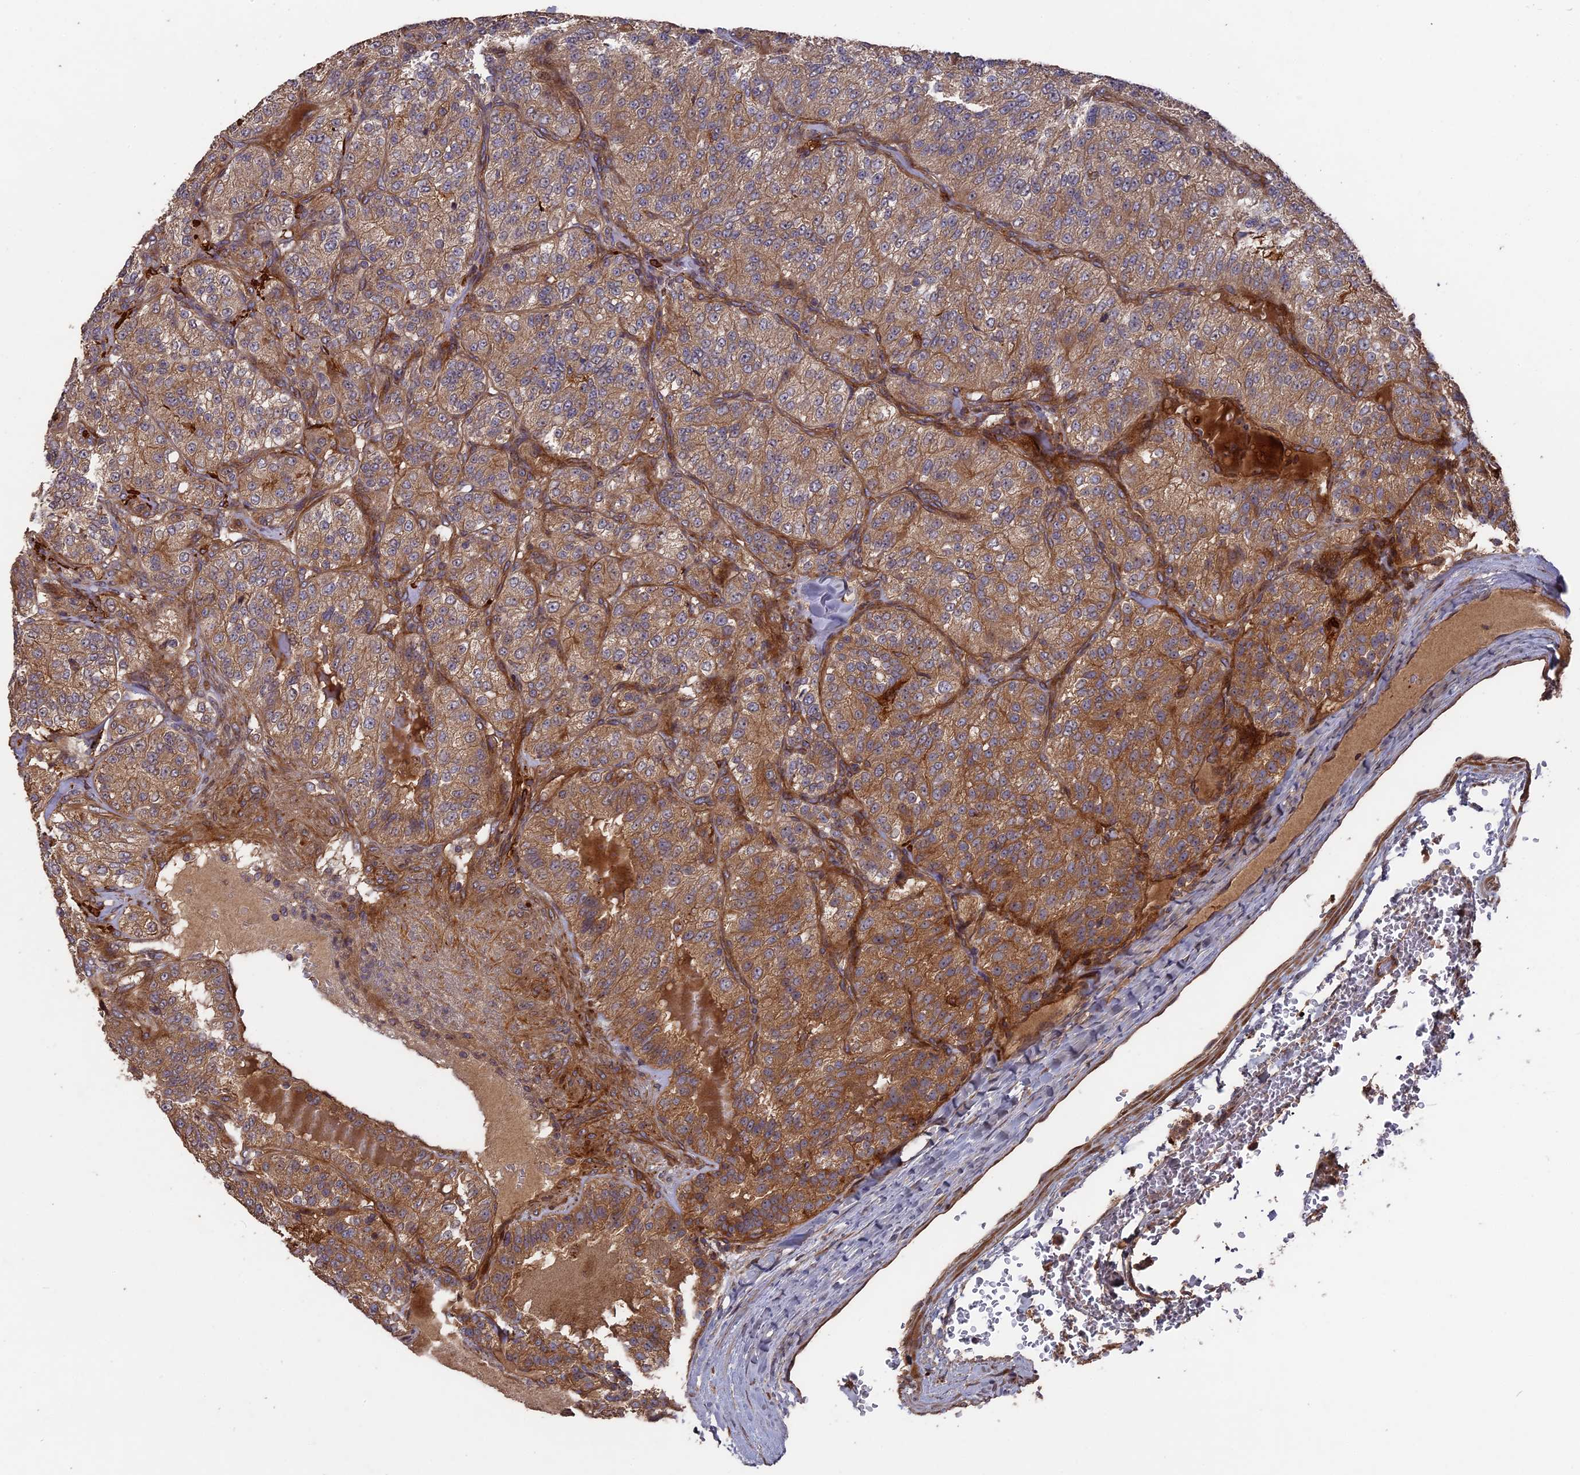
{"staining": {"intensity": "moderate", "quantity": ">75%", "location": "cytoplasmic/membranous"}, "tissue": "renal cancer", "cell_type": "Tumor cells", "image_type": "cancer", "snomed": [{"axis": "morphology", "description": "Adenocarcinoma, NOS"}, {"axis": "topography", "description": "Kidney"}], "caption": "This is an image of immunohistochemistry (IHC) staining of adenocarcinoma (renal), which shows moderate staining in the cytoplasmic/membranous of tumor cells.", "gene": "DEF8", "patient": {"sex": "female", "age": 63}}